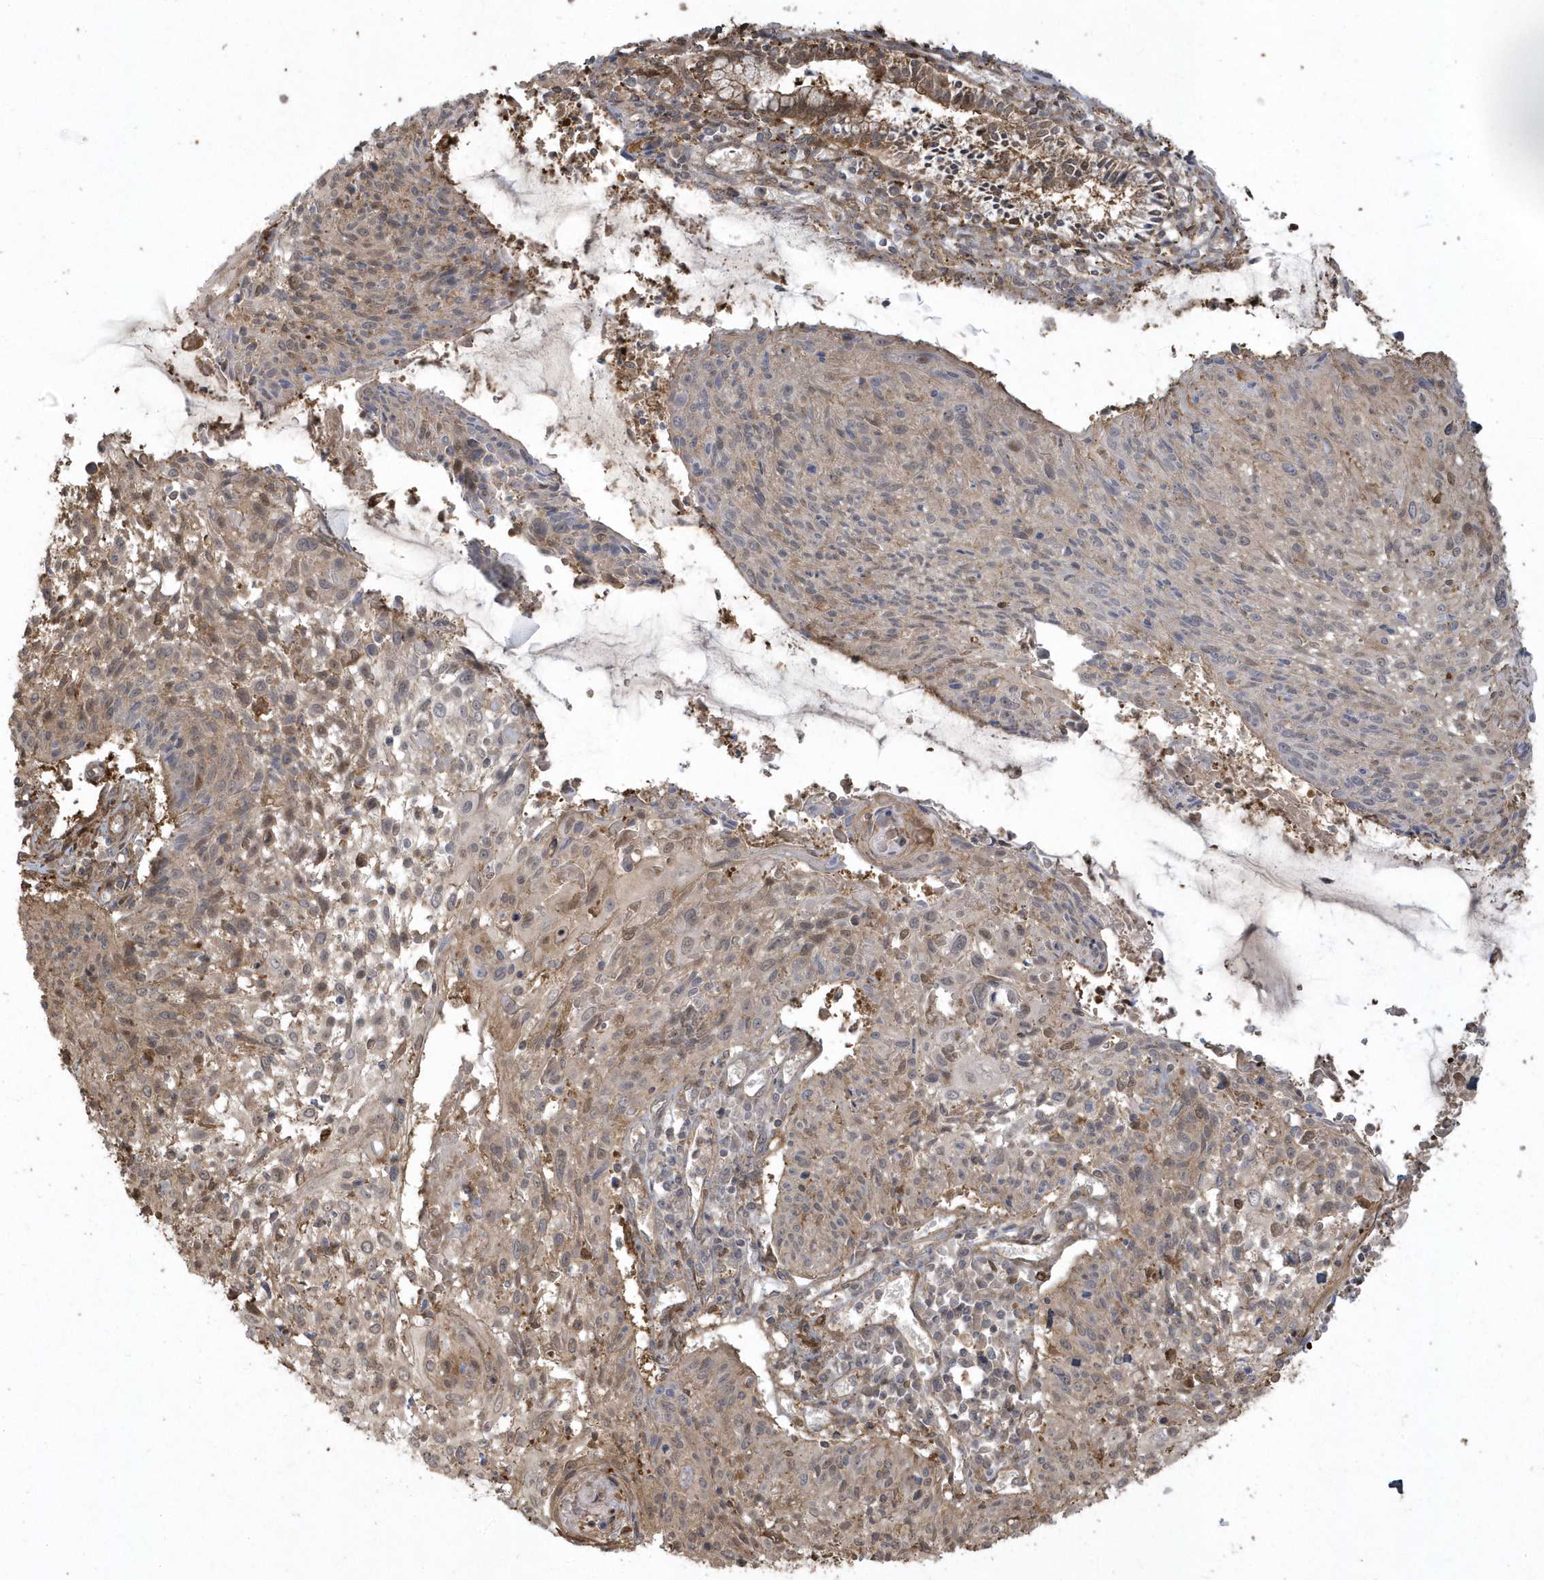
{"staining": {"intensity": "weak", "quantity": "25%-75%", "location": "cytoplasmic/membranous,nuclear"}, "tissue": "cervical cancer", "cell_type": "Tumor cells", "image_type": "cancer", "snomed": [{"axis": "morphology", "description": "Squamous cell carcinoma, NOS"}, {"axis": "topography", "description": "Cervix"}], "caption": "A brown stain labels weak cytoplasmic/membranous and nuclear staining of a protein in cervical cancer (squamous cell carcinoma) tumor cells.", "gene": "HNMT", "patient": {"sex": "female", "age": 51}}